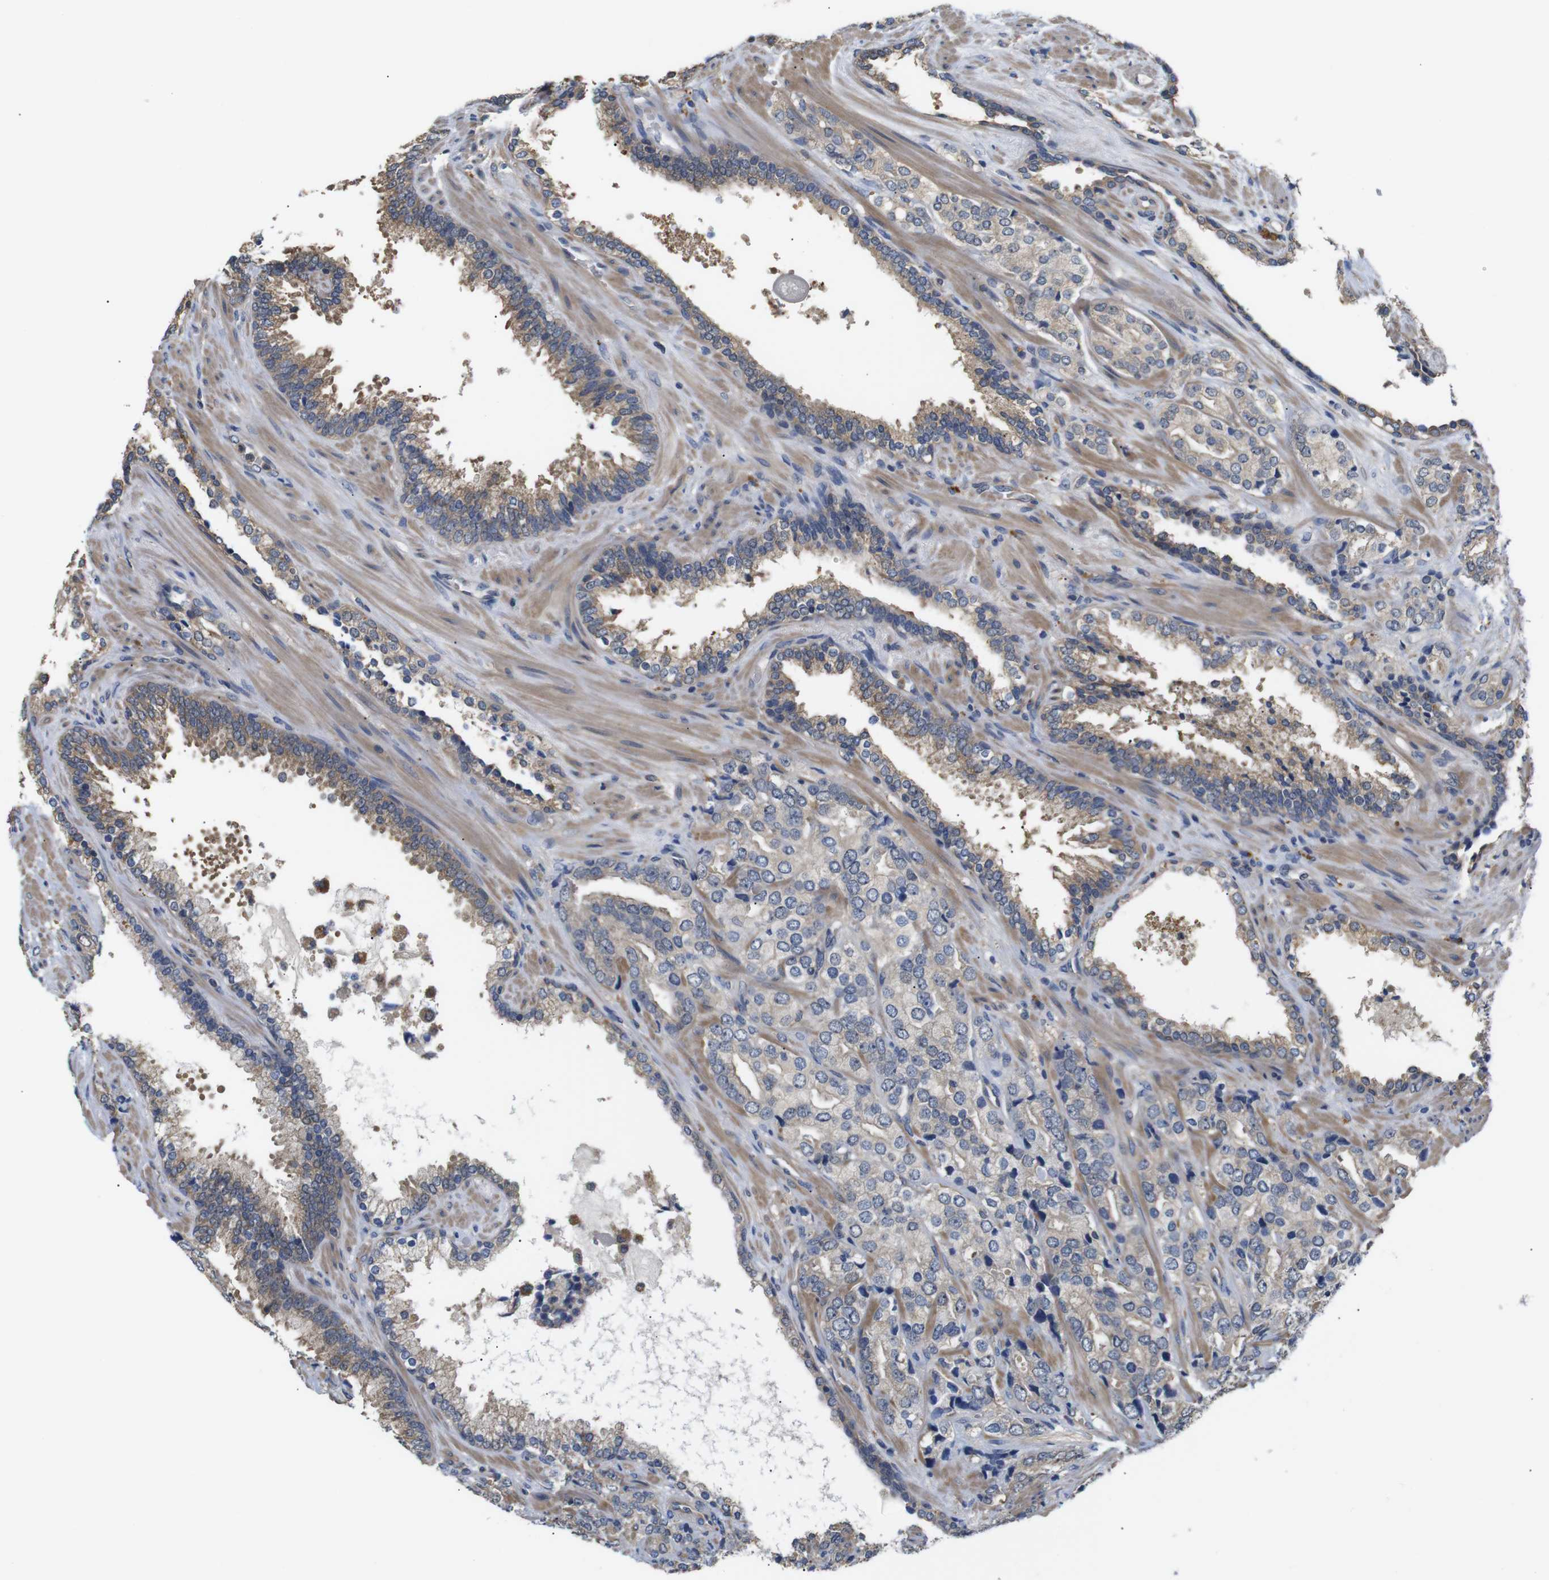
{"staining": {"intensity": "weak", "quantity": ">75%", "location": "cytoplasmic/membranous"}, "tissue": "prostate cancer", "cell_type": "Tumor cells", "image_type": "cancer", "snomed": [{"axis": "morphology", "description": "Adenocarcinoma, High grade"}, {"axis": "topography", "description": "Prostate"}], "caption": "A micrograph showing weak cytoplasmic/membranous staining in approximately >75% of tumor cells in adenocarcinoma (high-grade) (prostate), as visualized by brown immunohistochemical staining.", "gene": "DDR1", "patient": {"sex": "male", "age": 71}}